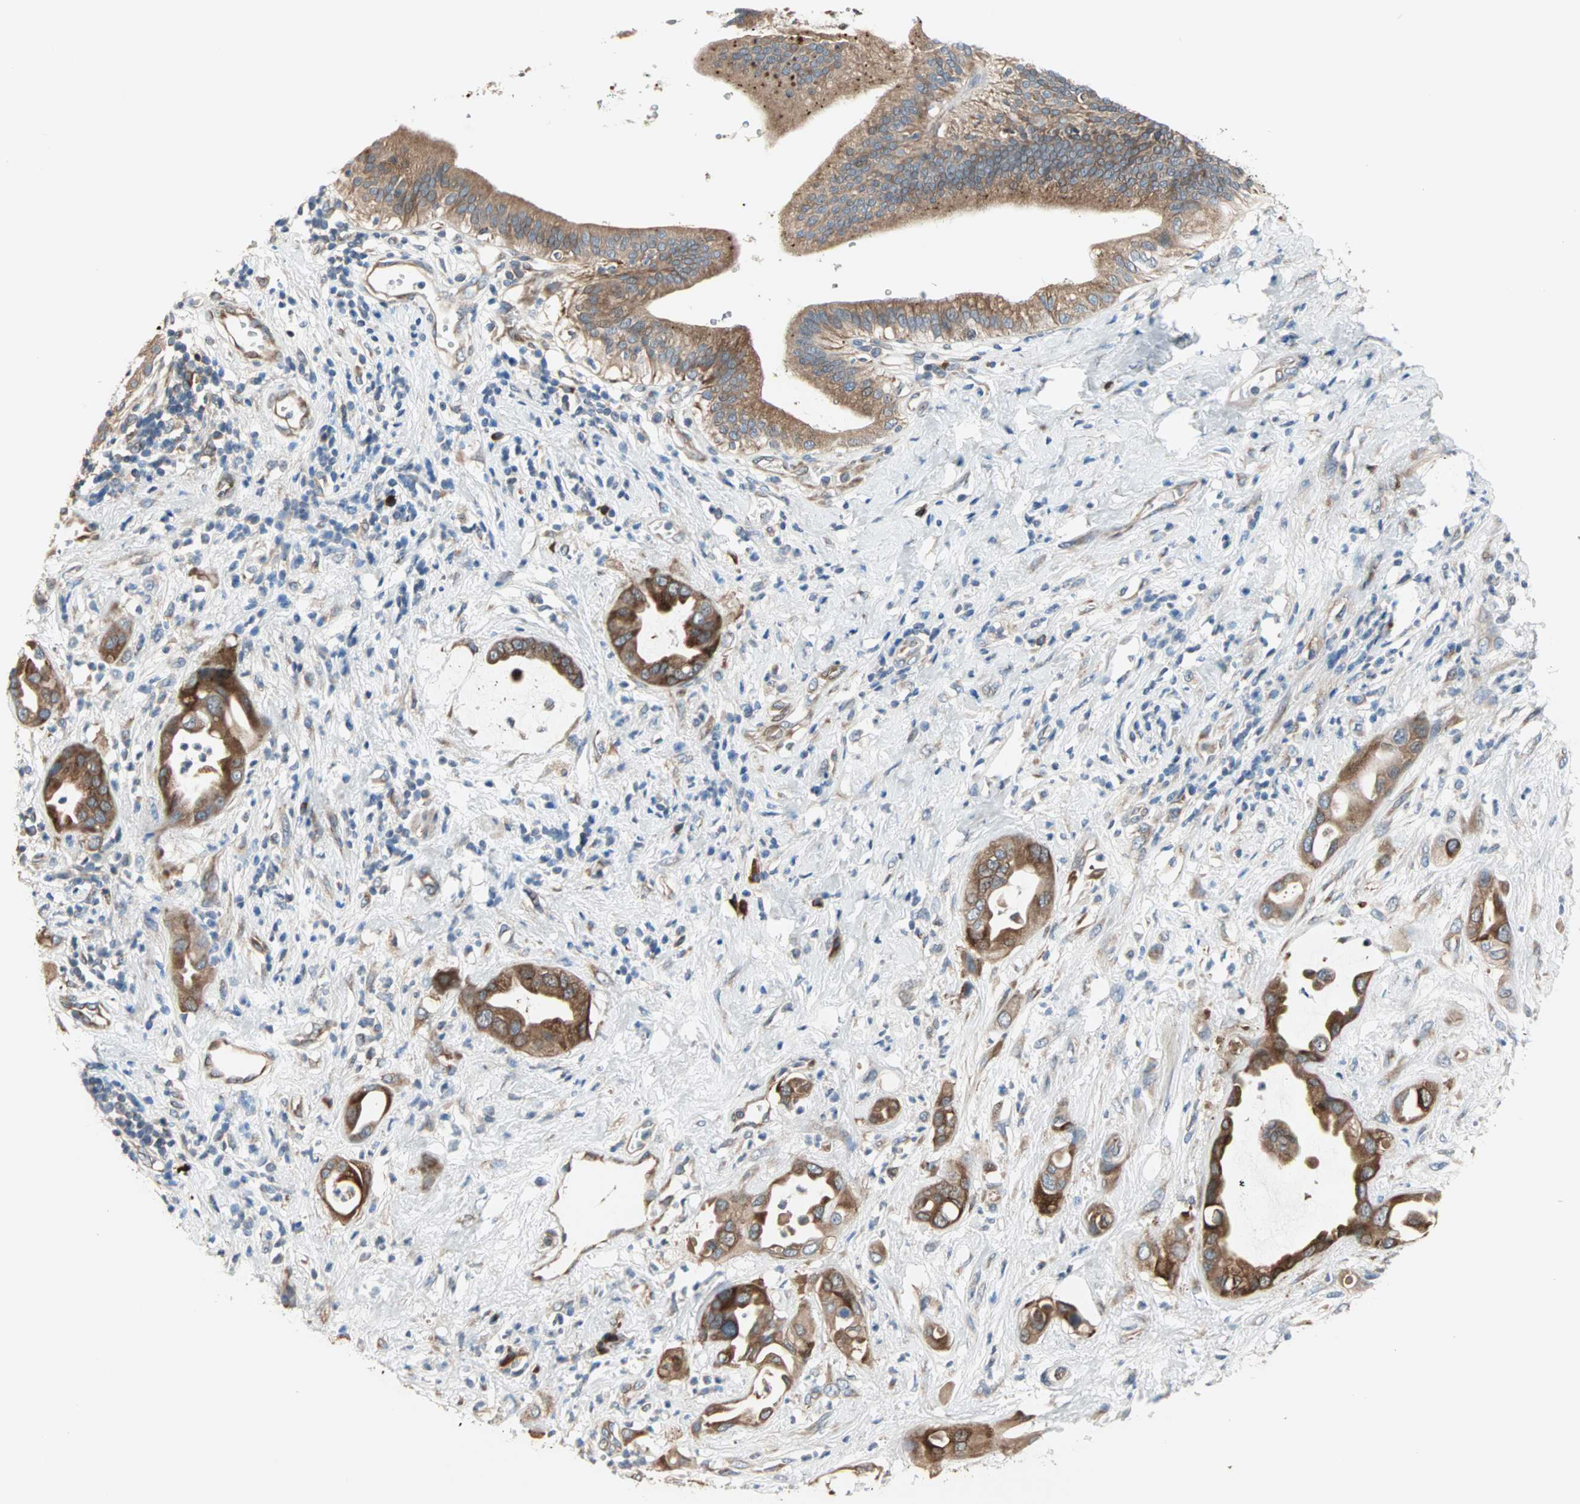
{"staining": {"intensity": "moderate", "quantity": ">75%", "location": "cytoplasmic/membranous"}, "tissue": "pancreatic cancer", "cell_type": "Tumor cells", "image_type": "cancer", "snomed": [{"axis": "morphology", "description": "Adenocarcinoma, NOS"}, {"axis": "morphology", "description": "Adenocarcinoma, metastatic, NOS"}, {"axis": "topography", "description": "Lymph node"}, {"axis": "topography", "description": "Pancreas"}, {"axis": "topography", "description": "Duodenum"}], "caption": "A micrograph showing moderate cytoplasmic/membranous positivity in about >75% of tumor cells in pancreatic cancer, as visualized by brown immunohistochemical staining.", "gene": "SAR1A", "patient": {"sex": "female", "age": 64}}